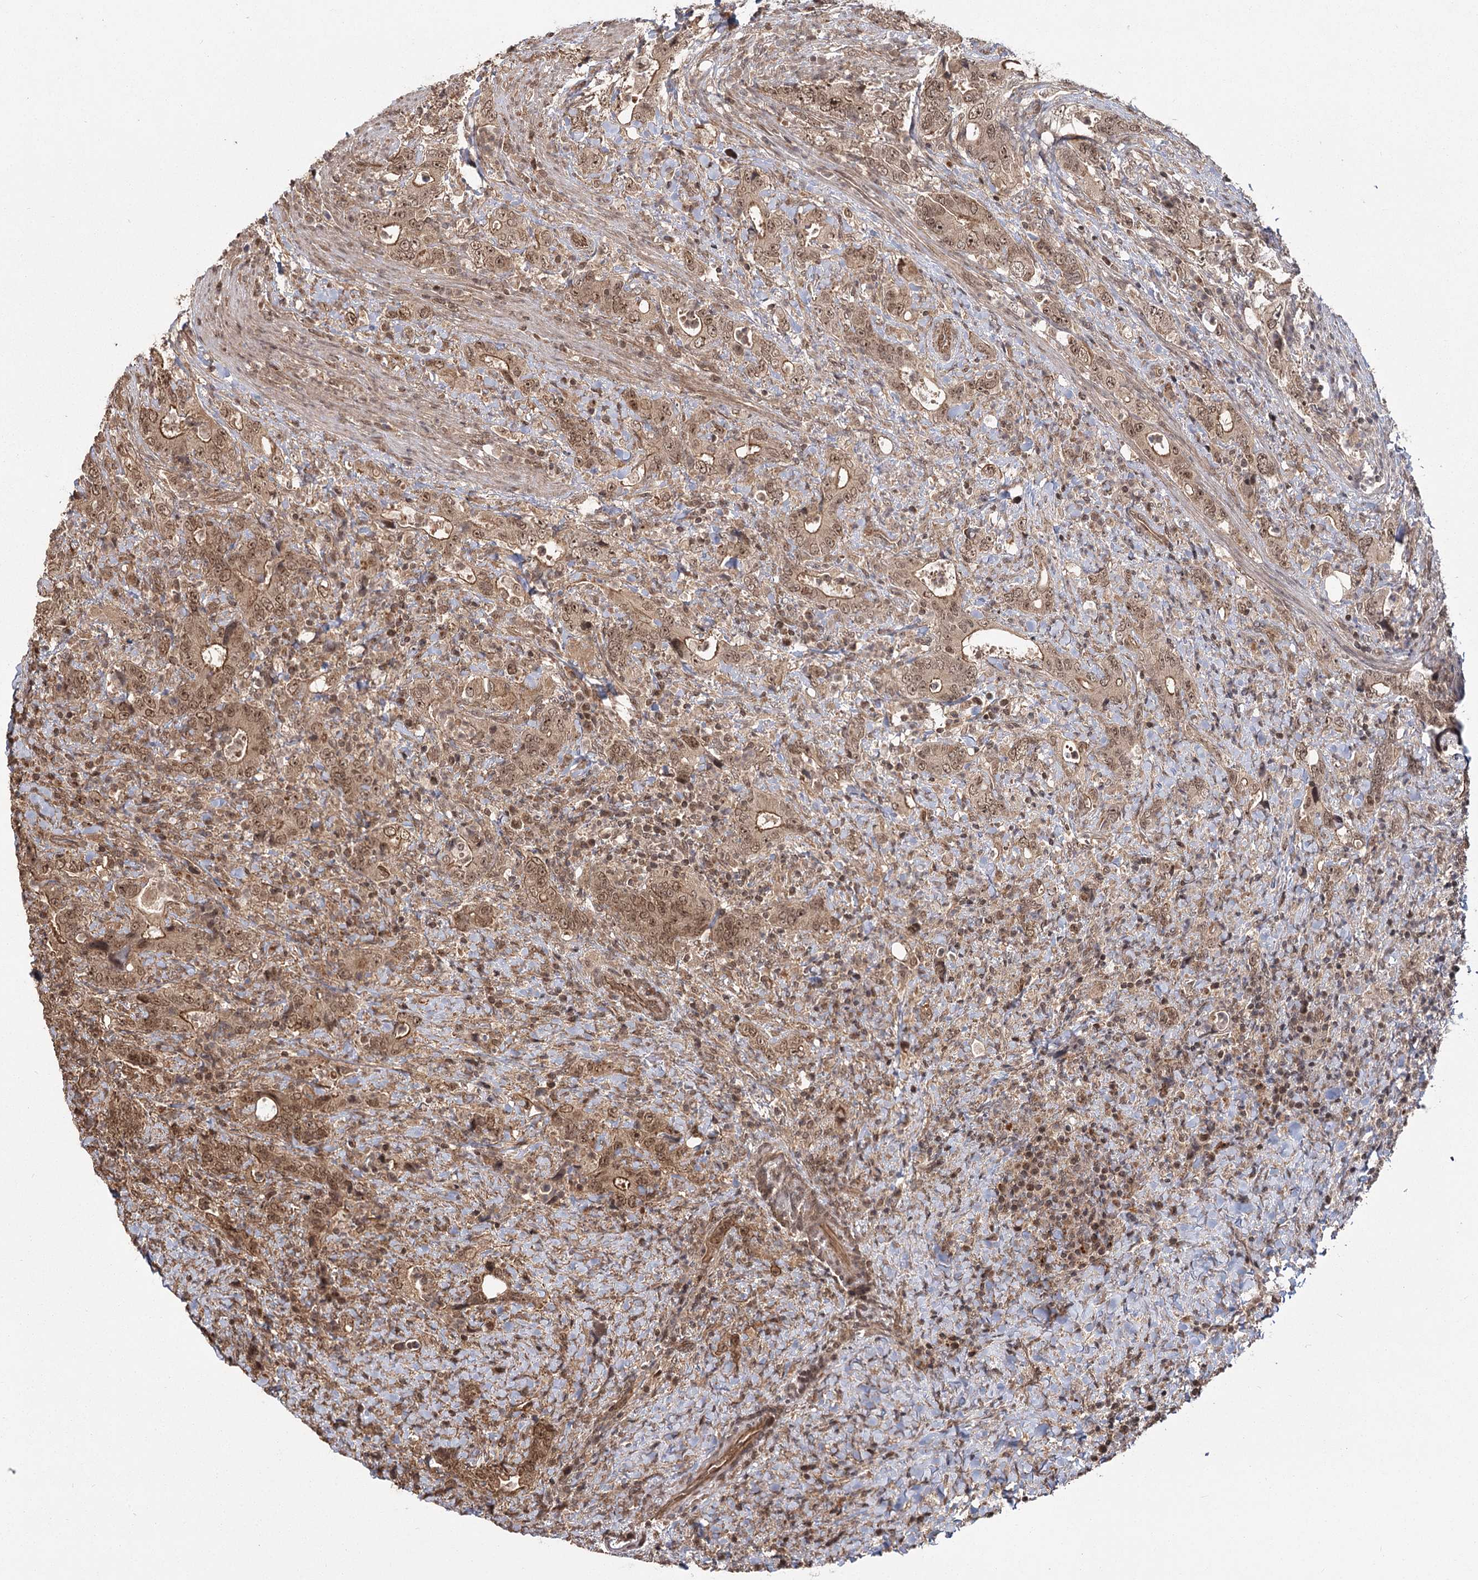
{"staining": {"intensity": "moderate", "quantity": ">75%", "location": "cytoplasmic/membranous,nuclear"}, "tissue": "colorectal cancer", "cell_type": "Tumor cells", "image_type": "cancer", "snomed": [{"axis": "morphology", "description": "Adenocarcinoma, NOS"}, {"axis": "topography", "description": "Colon"}], "caption": "Immunohistochemical staining of colorectal adenocarcinoma reveals moderate cytoplasmic/membranous and nuclear protein expression in approximately >75% of tumor cells. Nuclei are stained in blue.", "gene": "R3HDM2", "patient": {"sex": "female", "age": 75}}